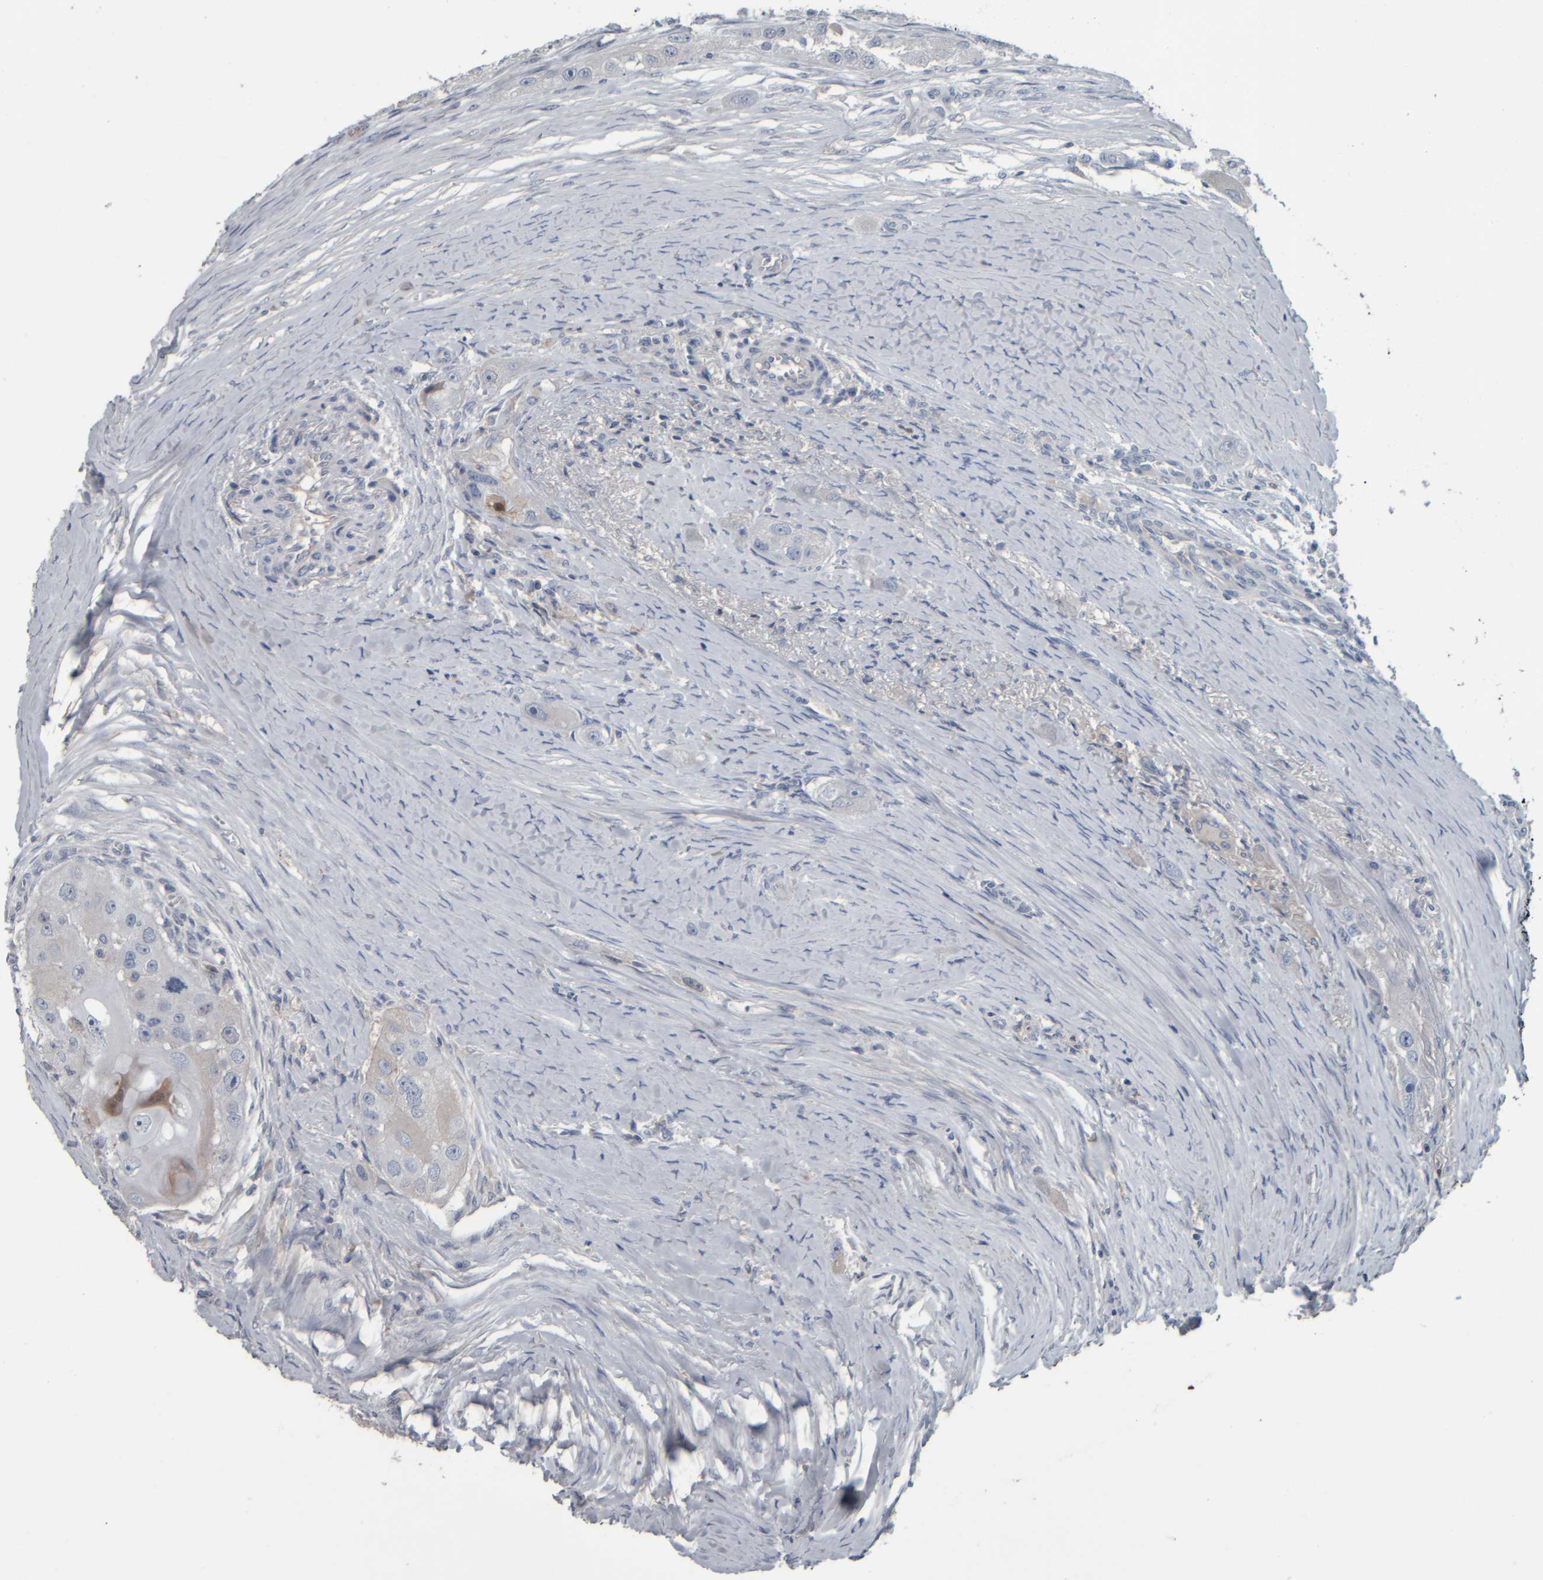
{"staining": {"intensity": "negative", "quantity": "none", "location": "none"}, "tissue": "head and neck cancer", "cell_type": "Tumor cells", "image_type": "cancer", "snomed": [{"axis": "morphology", "description": "Normal tissue, NOS"}, {"axis": "morphology", "description": "Squamous cell carcinoma, NOS"}, {"axis": "topography", "description": "Skeletal muscle"}, {"axis": "topography", "description": "Head-Neck"}], "caption": "There is no significant expression in tumor cells of head and neck cancer. Brightfield microscopy of immunohistochemistry (IHC) stained with DAB (3,3'-diaminobenzidine) (brown) and hematoxylin (blue), captured at high magnification.", "gene": "CAVIN4", "patient": {"sex": "male", "age": 51}}